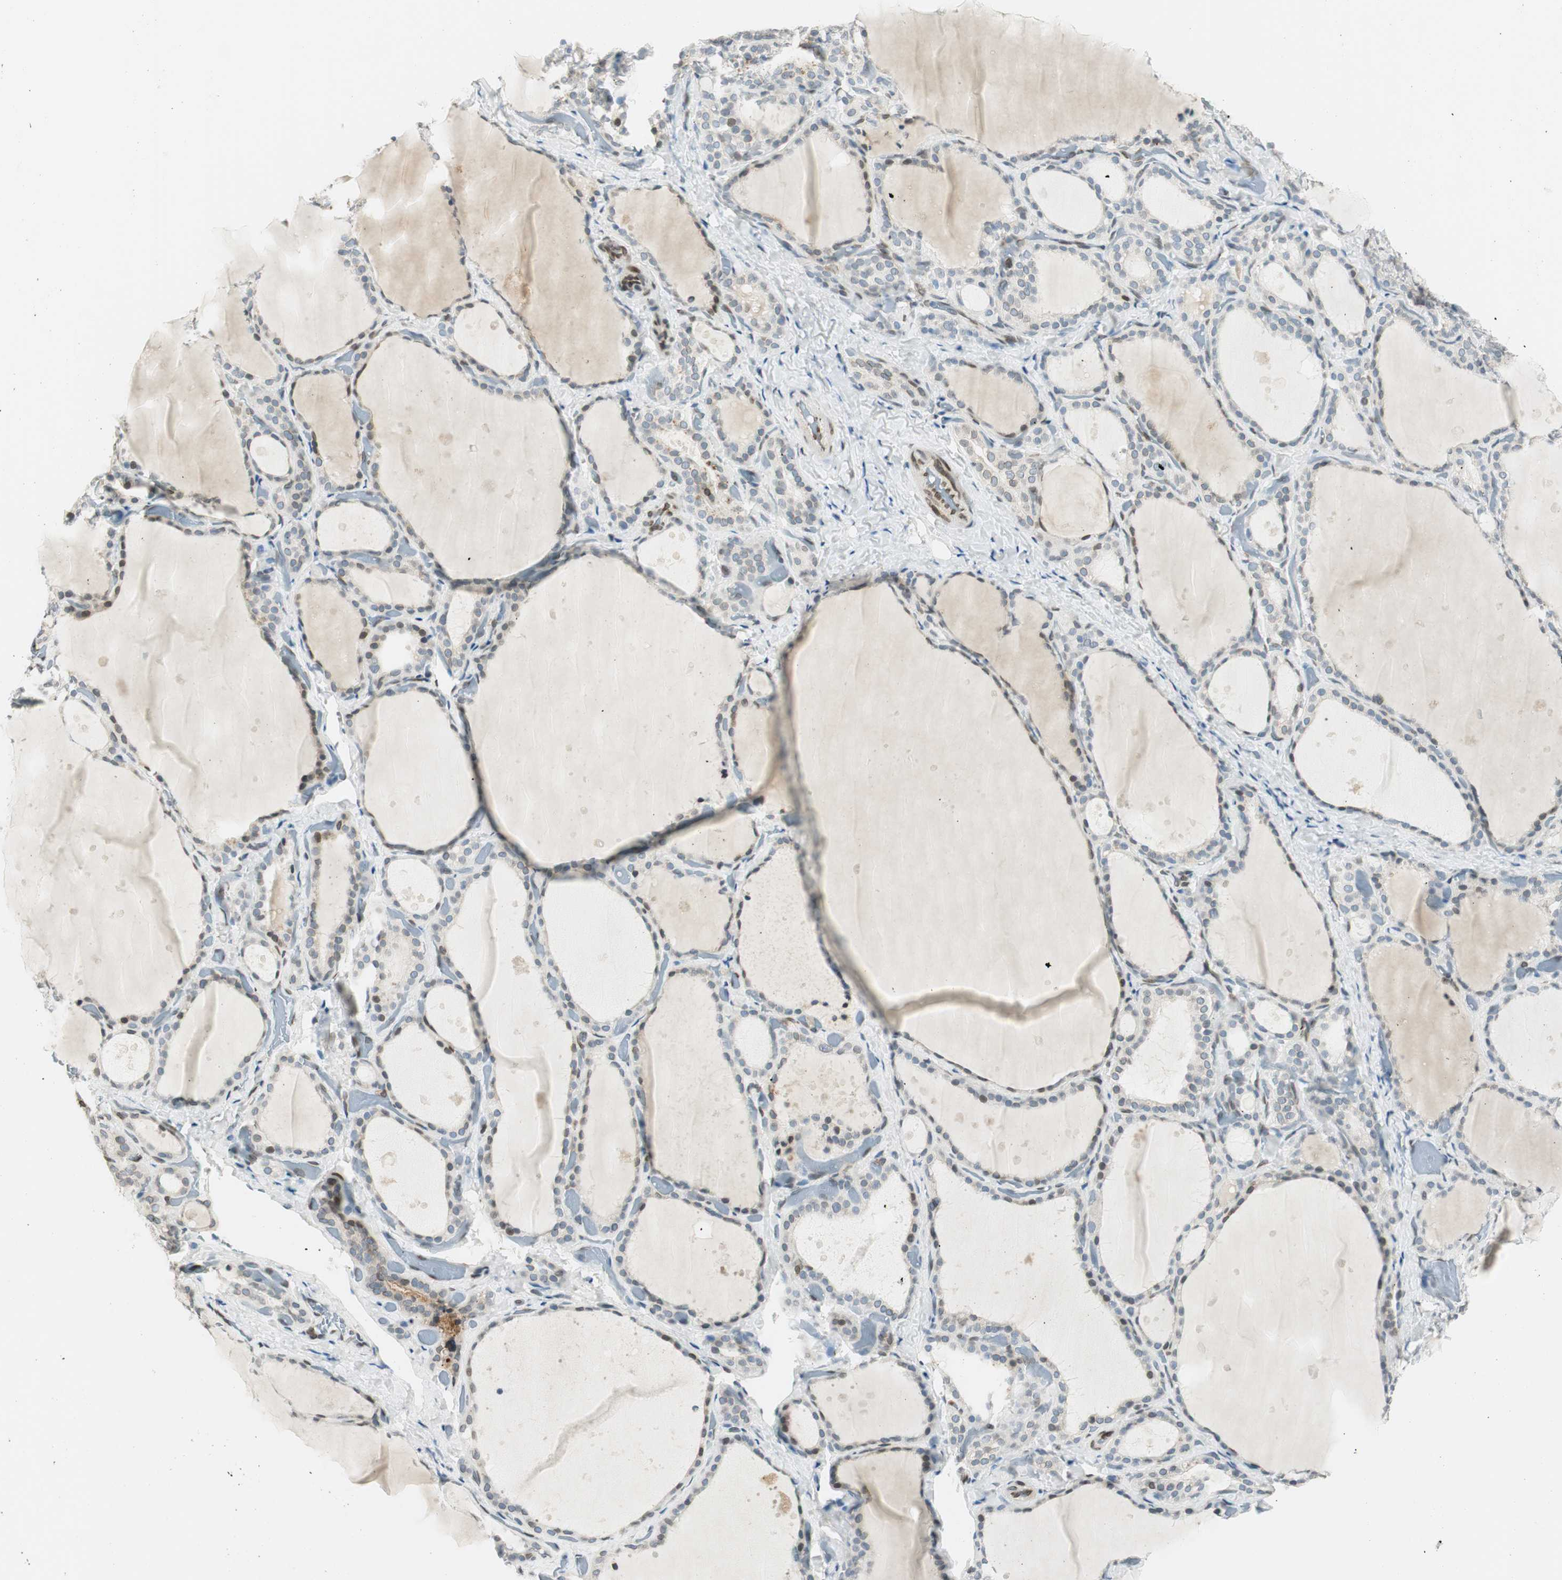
{"staining": {"intensity": "moderate", "quantity": "25%-75%", "location": "nuclear"}, "tissue": "thyroid gland", "cell_type": "Glandular cells", "image_type": "normal", "snomed": [{"axis": "morphology", "description": "Normal tissue, NOS"}, {"axis": "topography", "description": "Thyroid gland"}], "caption": "Thyroid gland stained with a brown dye reveals moderate nuclear positive positivity in approximately 25%-75% of glandular cells.", "gene": "TMEM260", "patient": {"sex": "female", "age": 44}}